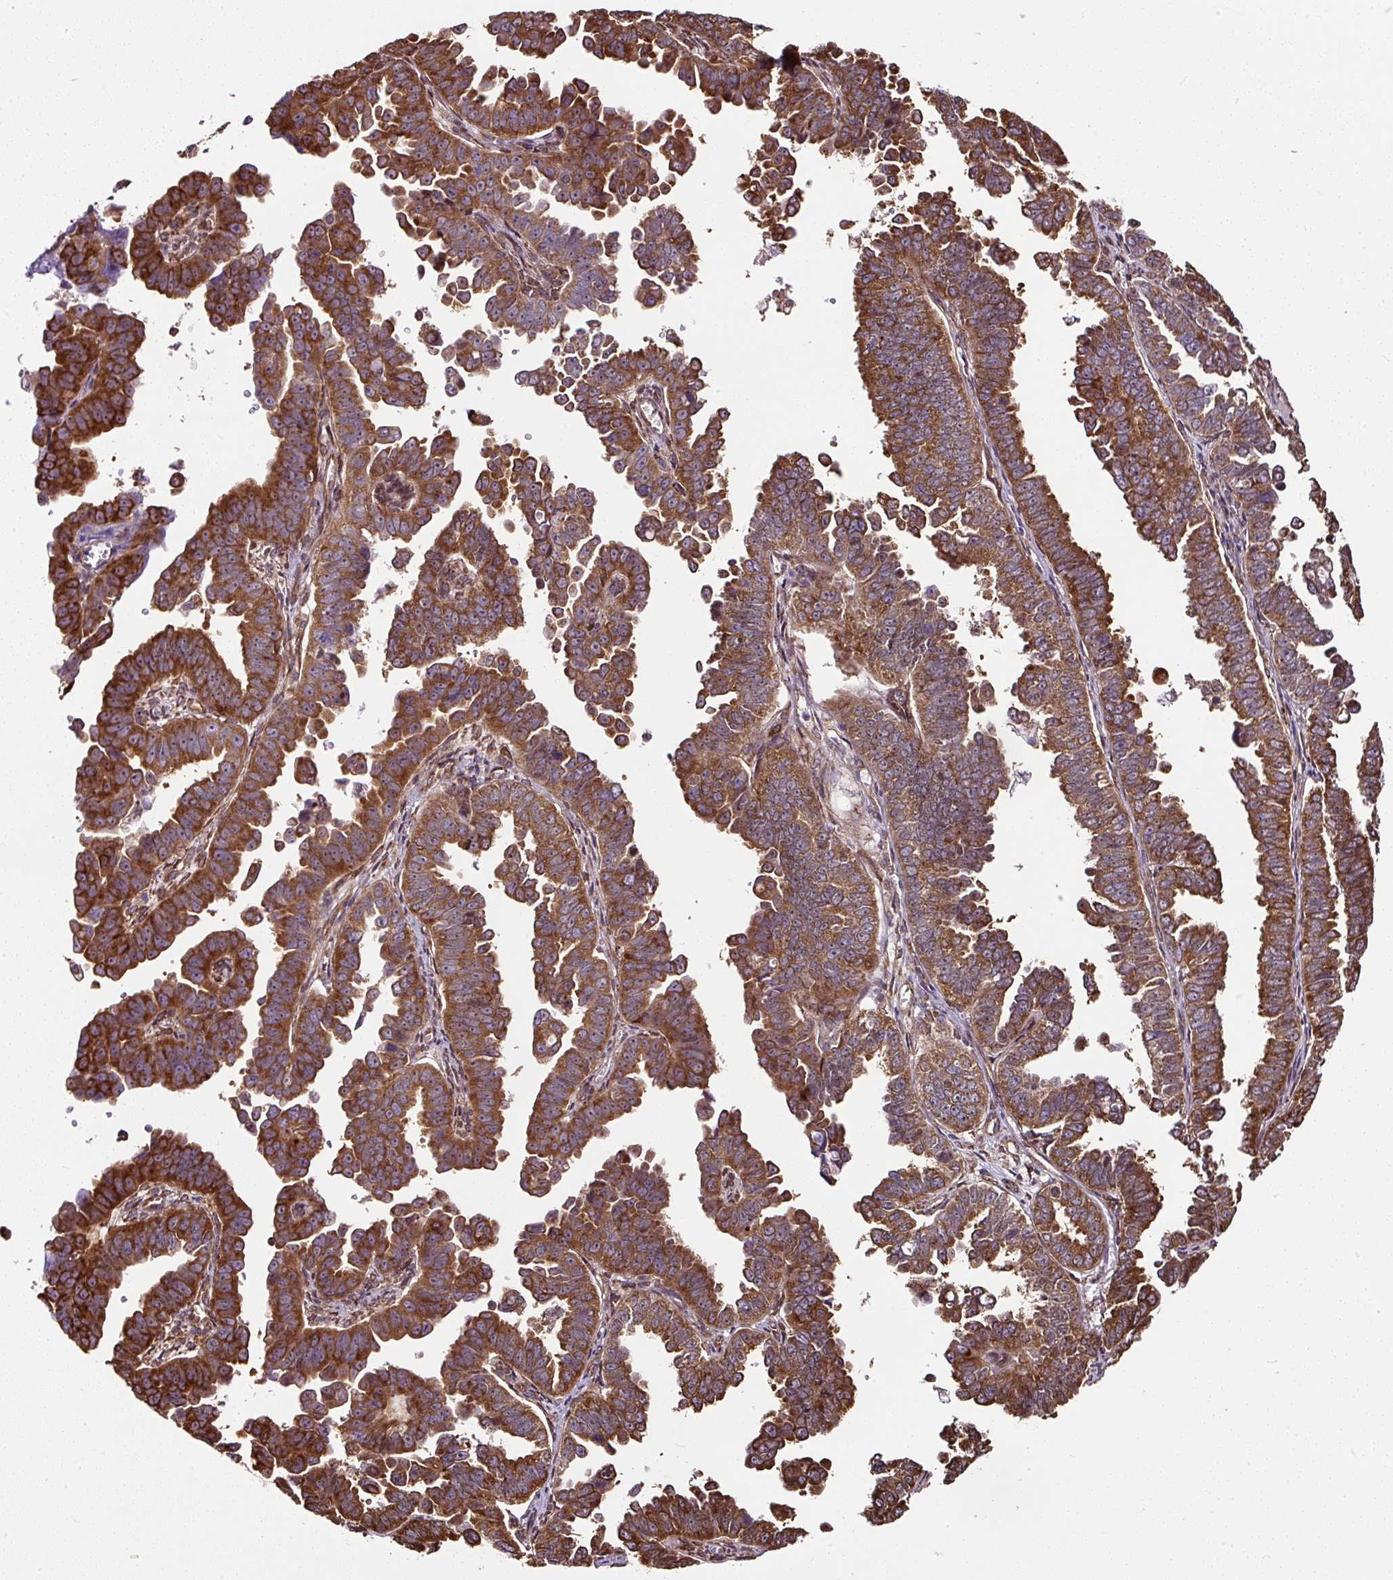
{"staining": {"intensity": "strong", "quantity": ">75%", "location": "cytoplasmic/membranous"}, "tissue": "endometrial cancer", "cell_type": "Tumor cells", "image_type": "cancer", "snomed": [{"axis": "morphology", "description": "Adenocarcinoma, NOS"}, {"axis": "topography", "description": "Endometrium"}], "caption": "The photomicrograph shows immunohistochemical staining of endometrial cancer. There is strong cytoplasmic/membranous positivity is seen in approximately >75% of tumor cells. Nuclei are stained in blue.", "gene": "KDM4E", "patient": {"sex": "female", "age": 75}}